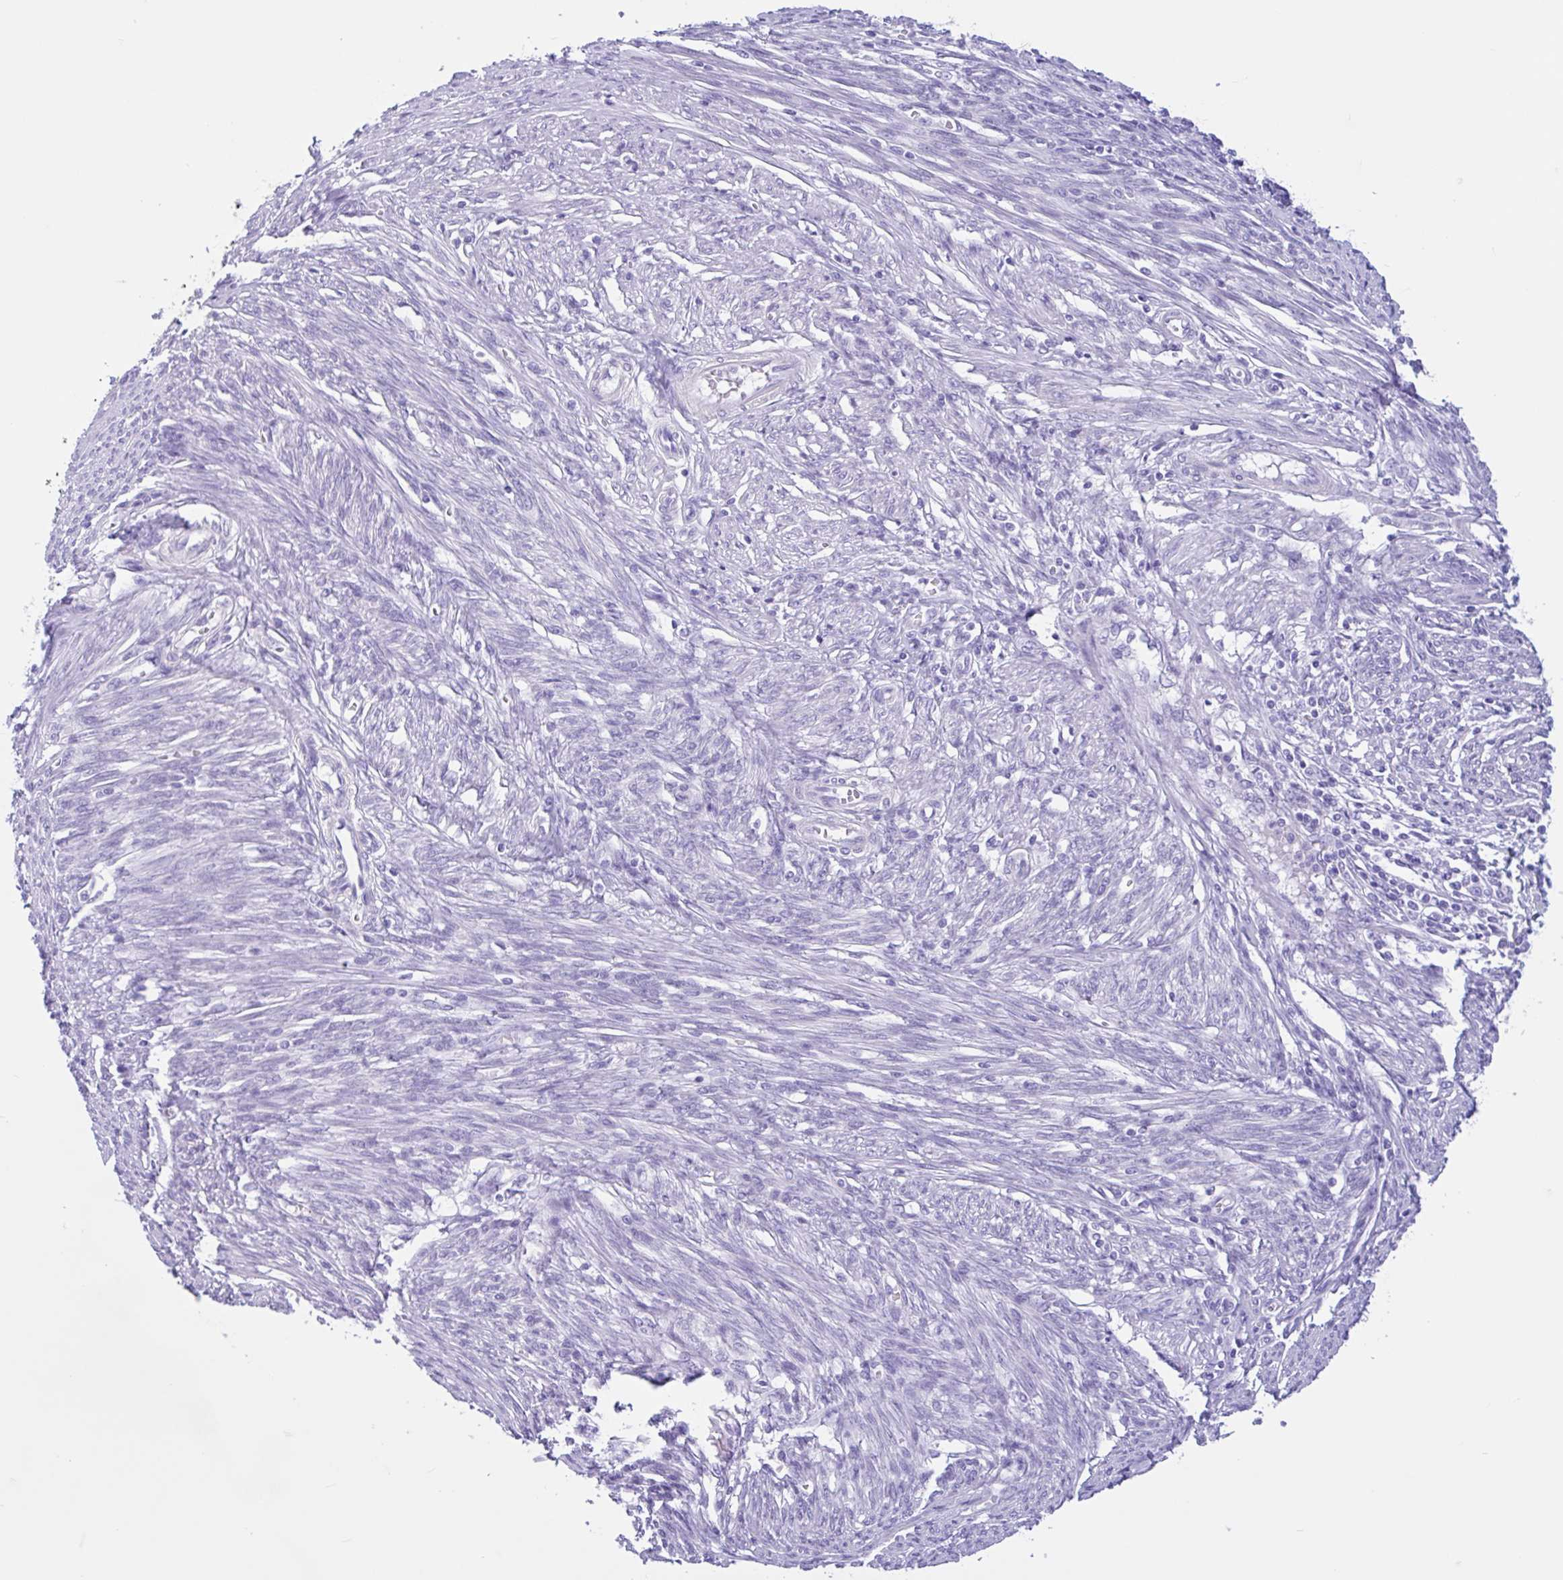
{"staining": {"intensity": "negative", "quantity": "none", "location": "none"}, "tissue": "endometrial cancer", "cell_type": "Tumor cells", "image_type": "cancer", "snomed": [{"axis": "morphology", "description": "Adenocarcinoma, NOS"}, {"axis": "topography", "description": "Endometrium"}], "caption": "Human adenocarcinoma (endometrial) stained for a protein using IHC demonstrates no expression in tumor cells.", "gene": "IAPP", "patient": {"sex": "female", "age": 62}}